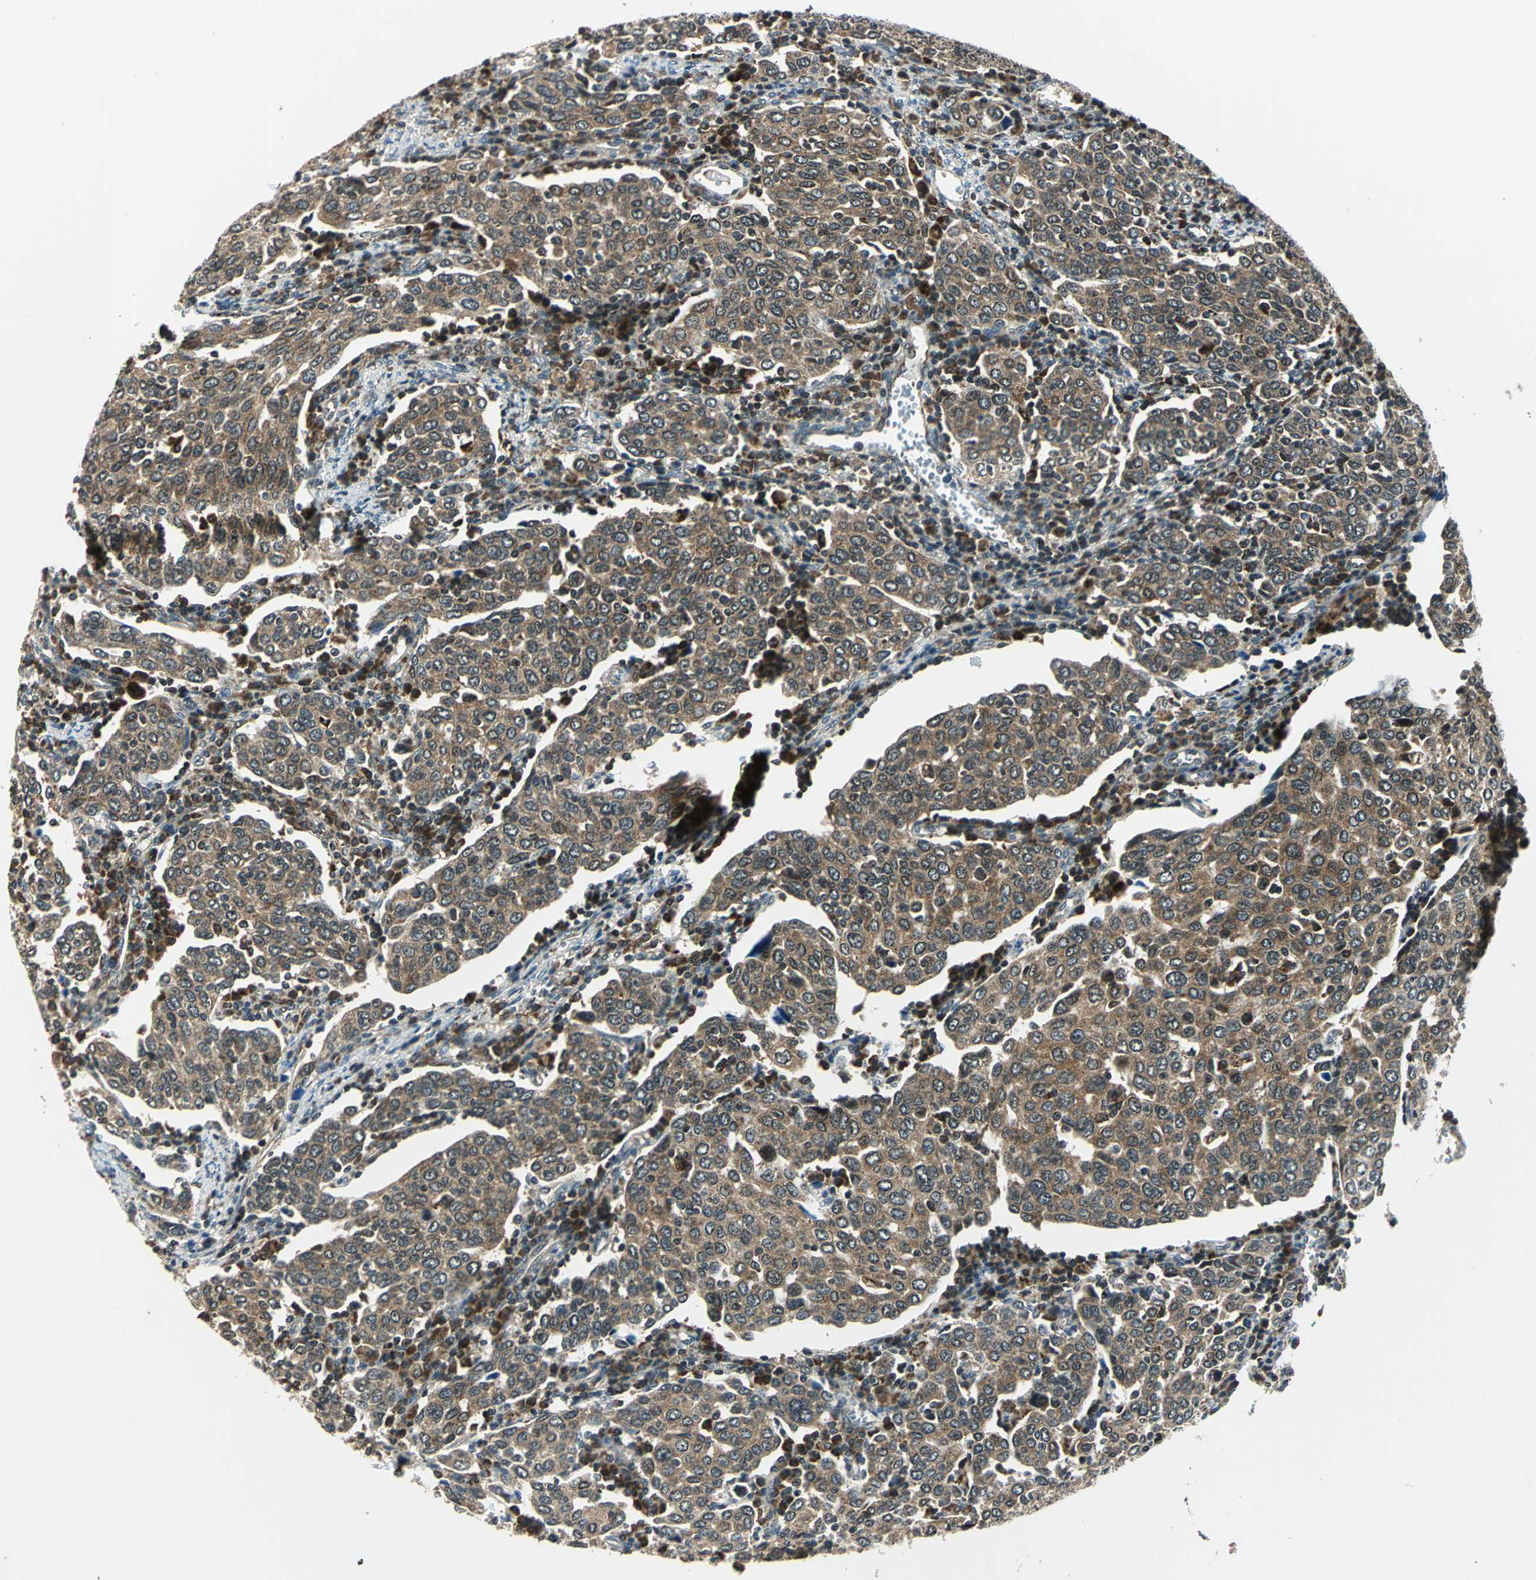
{"staining": {"intensity": "moderate", "quantity": ">75%", "location": "cytoplasmic/membranous"}, "tissue": "cervical cancer", "cell_type": "Tumor cells", "image_type": "cancer", "snomed": [{"axis": "morphology", "description": "Squamous cell carcinoma, NOS"}, {"axis": "topography", "description": "Cervix"}], "caption": "An immunohistochemistry photomicrograph of tumor tissue is shown. Protein staining in brown highlights moderate cytoplasmic/membranous positivity in cervical cancer (squamous cell carcinoma) within tumor cells. The protein of interest is shown in brown color, while the nuclei are stained blue.", "gene": "NUDT2", "patient": {"sex": "female", "age": 40}}